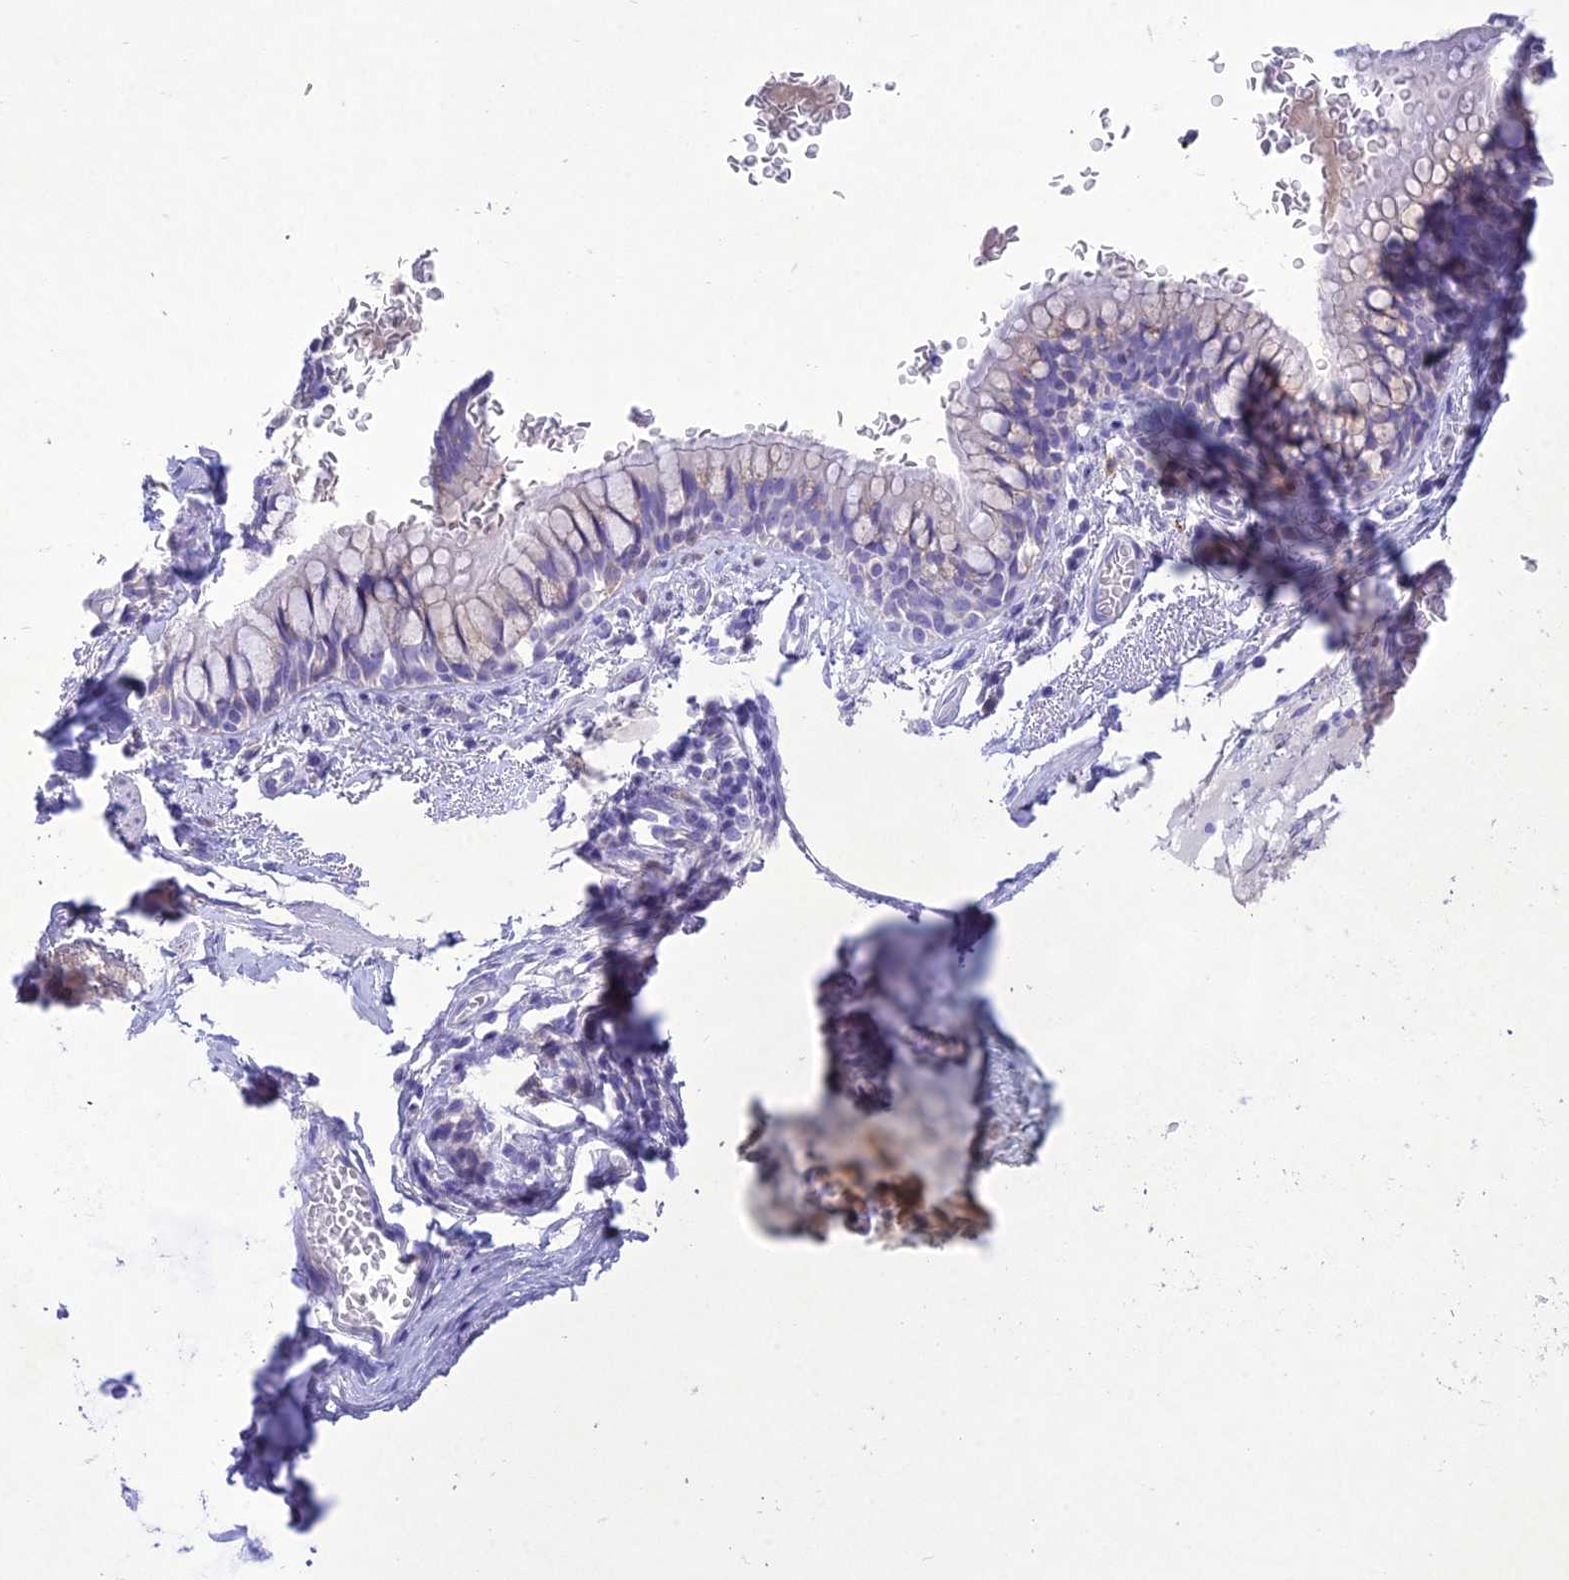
{"staining": {"intensity": "weak", "quantity": "<25%", "location": "cytoplasmic/membranous"}, "tissue": "bronchus", "cell_type": "Respiratory epithelial cells", "image_type": "normal", "snomed": [{"axis": "morphology", "description": "Normal tissue, NOS"}, {"axis": "topography", "description": "Cartilage tissue"}, {"axis": "topography", "description": "Bronchus"}], "caption": "The immunohistochemistry (IHC) image has no significant positivity in respiratory epithelial cells of bronchus.", "gene": "SLC13A5", "patient": {"sex": "female", "age": 36}}